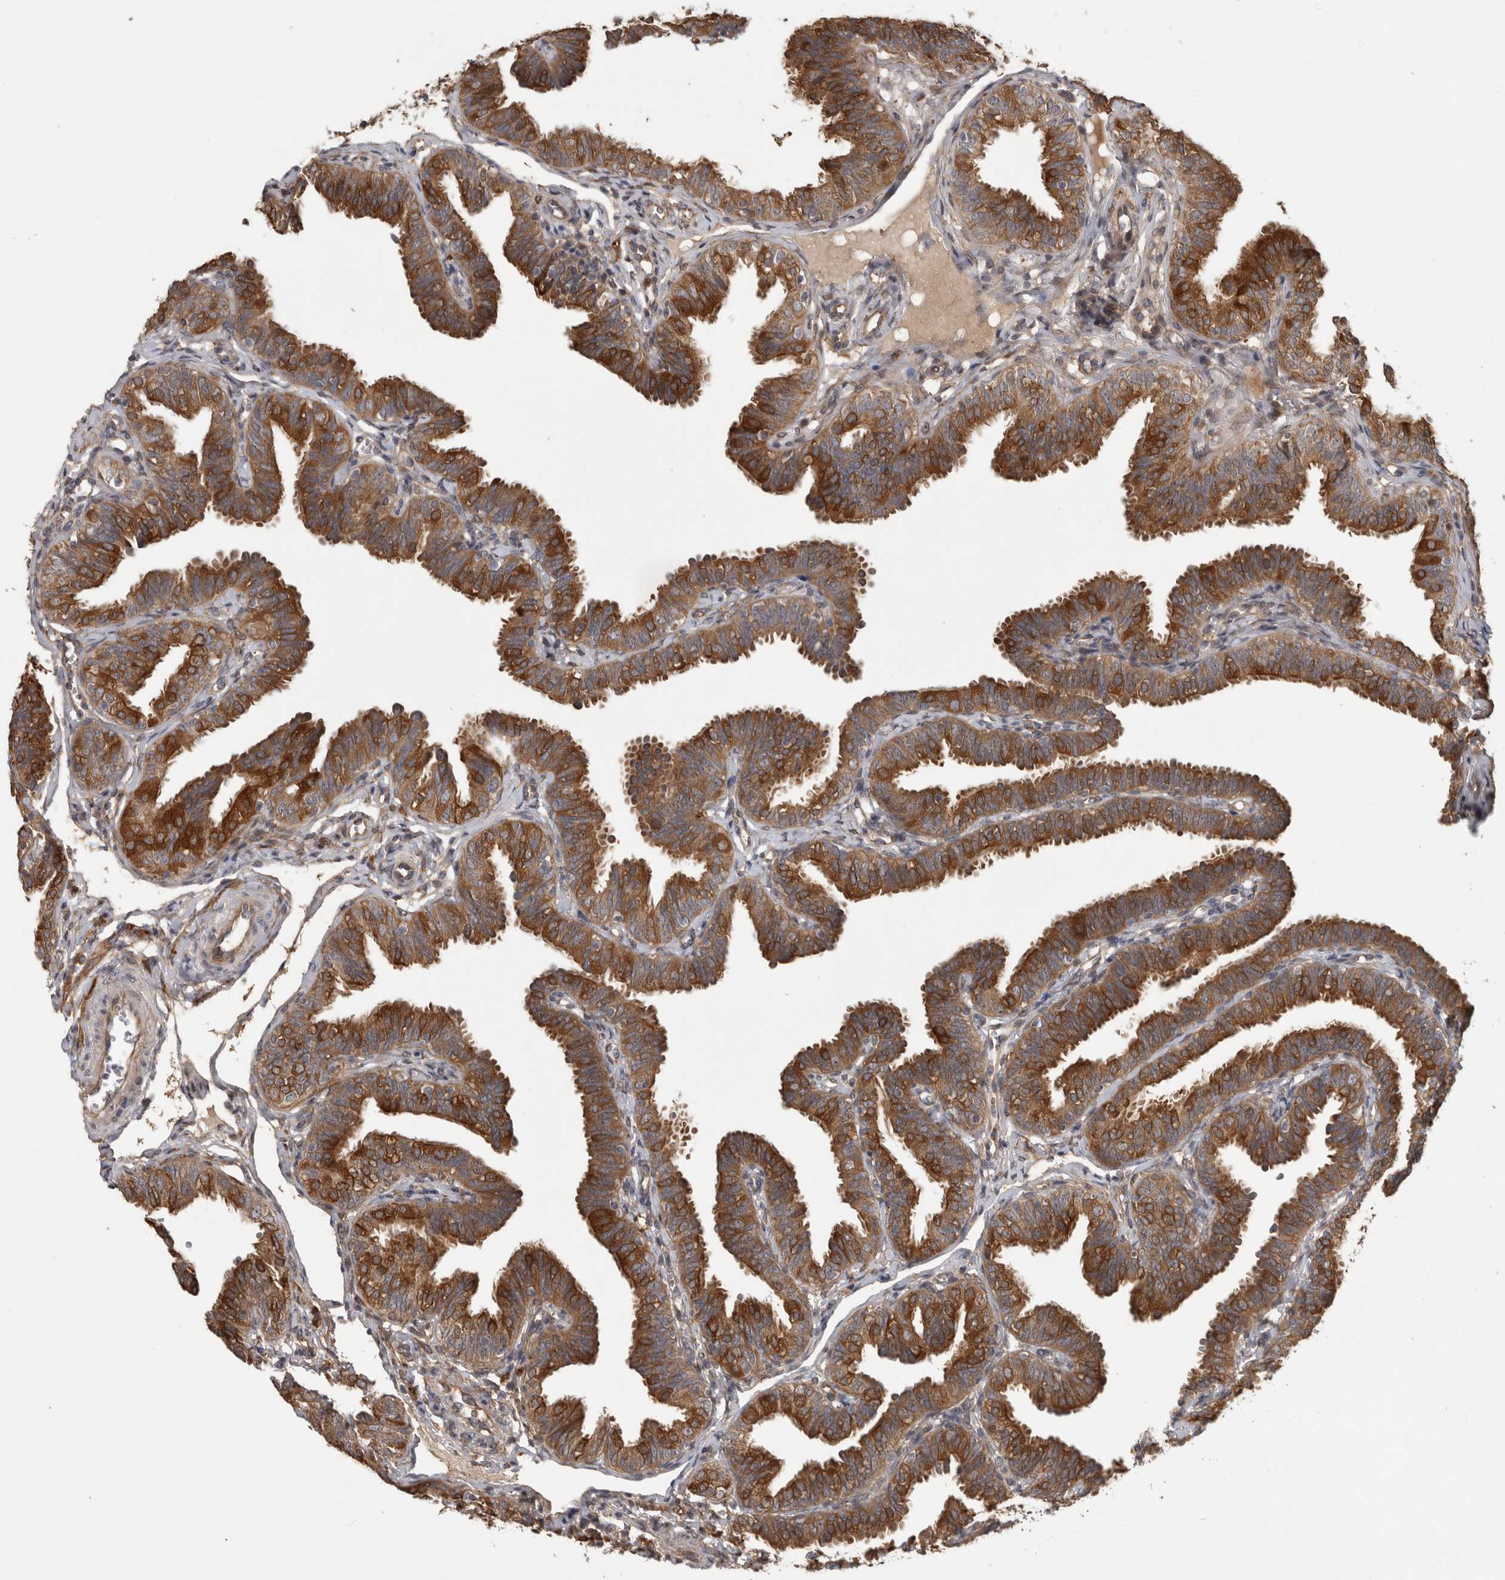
{"staining": {"intensity": "strong", "quantity": ">75%", "location": "cytoplasmic/membranous"}, "tissue": "fallopian tube", "cell_type": "Glandular cells", "image_type": "normal", "snomed": [{"axis": "morphology", "description": "Normal tissue, NOS"}, {"axis": "topography", "description": "Fallopian tube"}], "caption": "Glandular cells demonstrate strong cytoplasmic/membranous positivity in about >75% of cells in benign fallopian tube. Ihc stains the protein of interest in brown and the nuclei are stained blue.", "gene": "TRMT61B", "patient": {"sex": "female", "age": 35}}